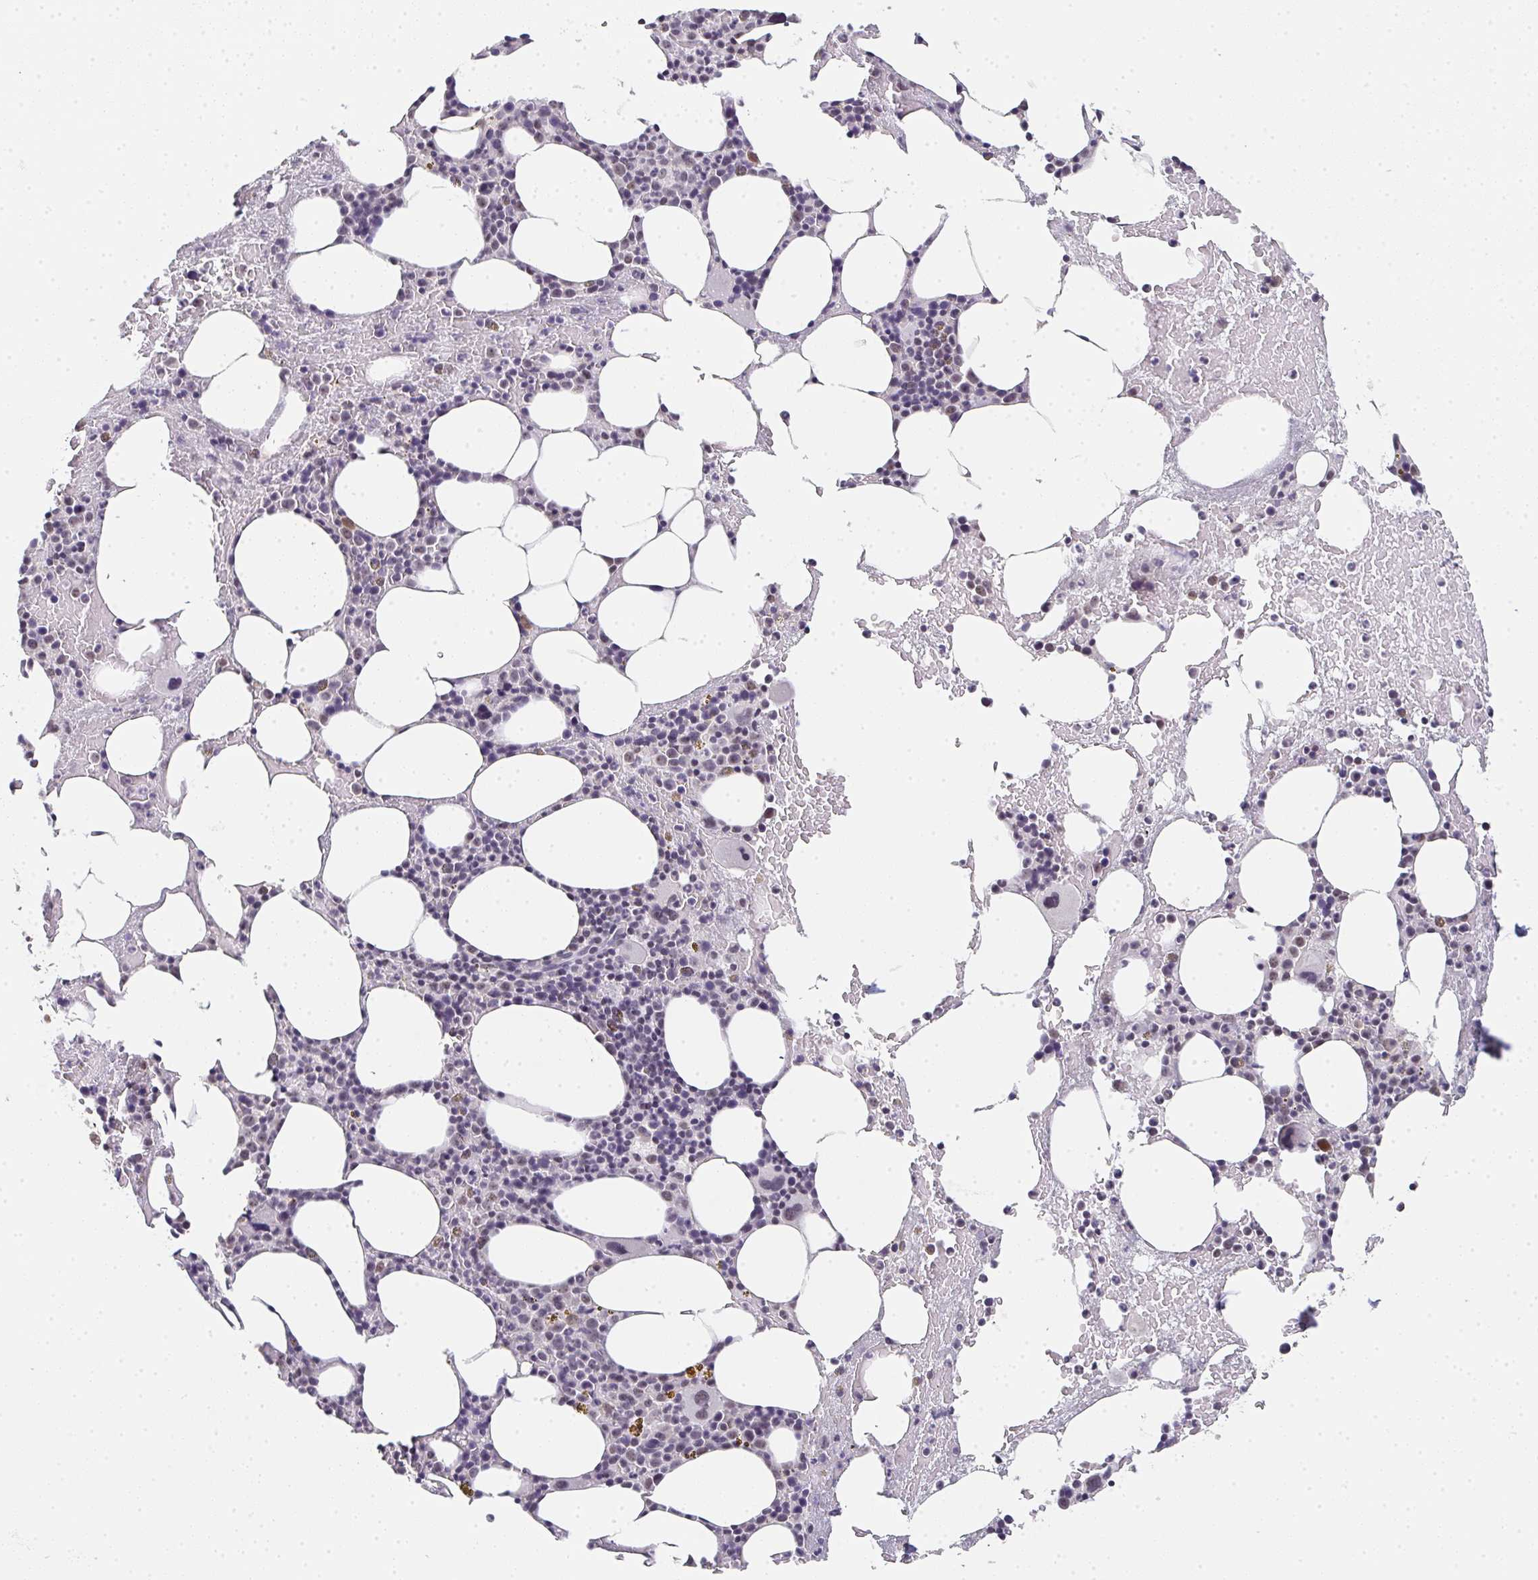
{"staining": {"intensity": "moderate", "quantity": "25%-75%", "location": "nuclear"}, "tissue": "bone marrow", "cell_type": "Hematopoietic cells", "image_type": "normal", "snomed": [{"axis": "morphology", "description": "Normal tissue, NOS"}, {"axis": "topography", "description": "Bone marrow"}], "caption": "DAB immunohistochemical staining of unremarkable human bone marrow exhibits moderate nuclear protein positivity in approximately 25%-75% of hematopoietic cells.", "gene": "DKC1", "patient": {"sex": "female", "age": 62}}